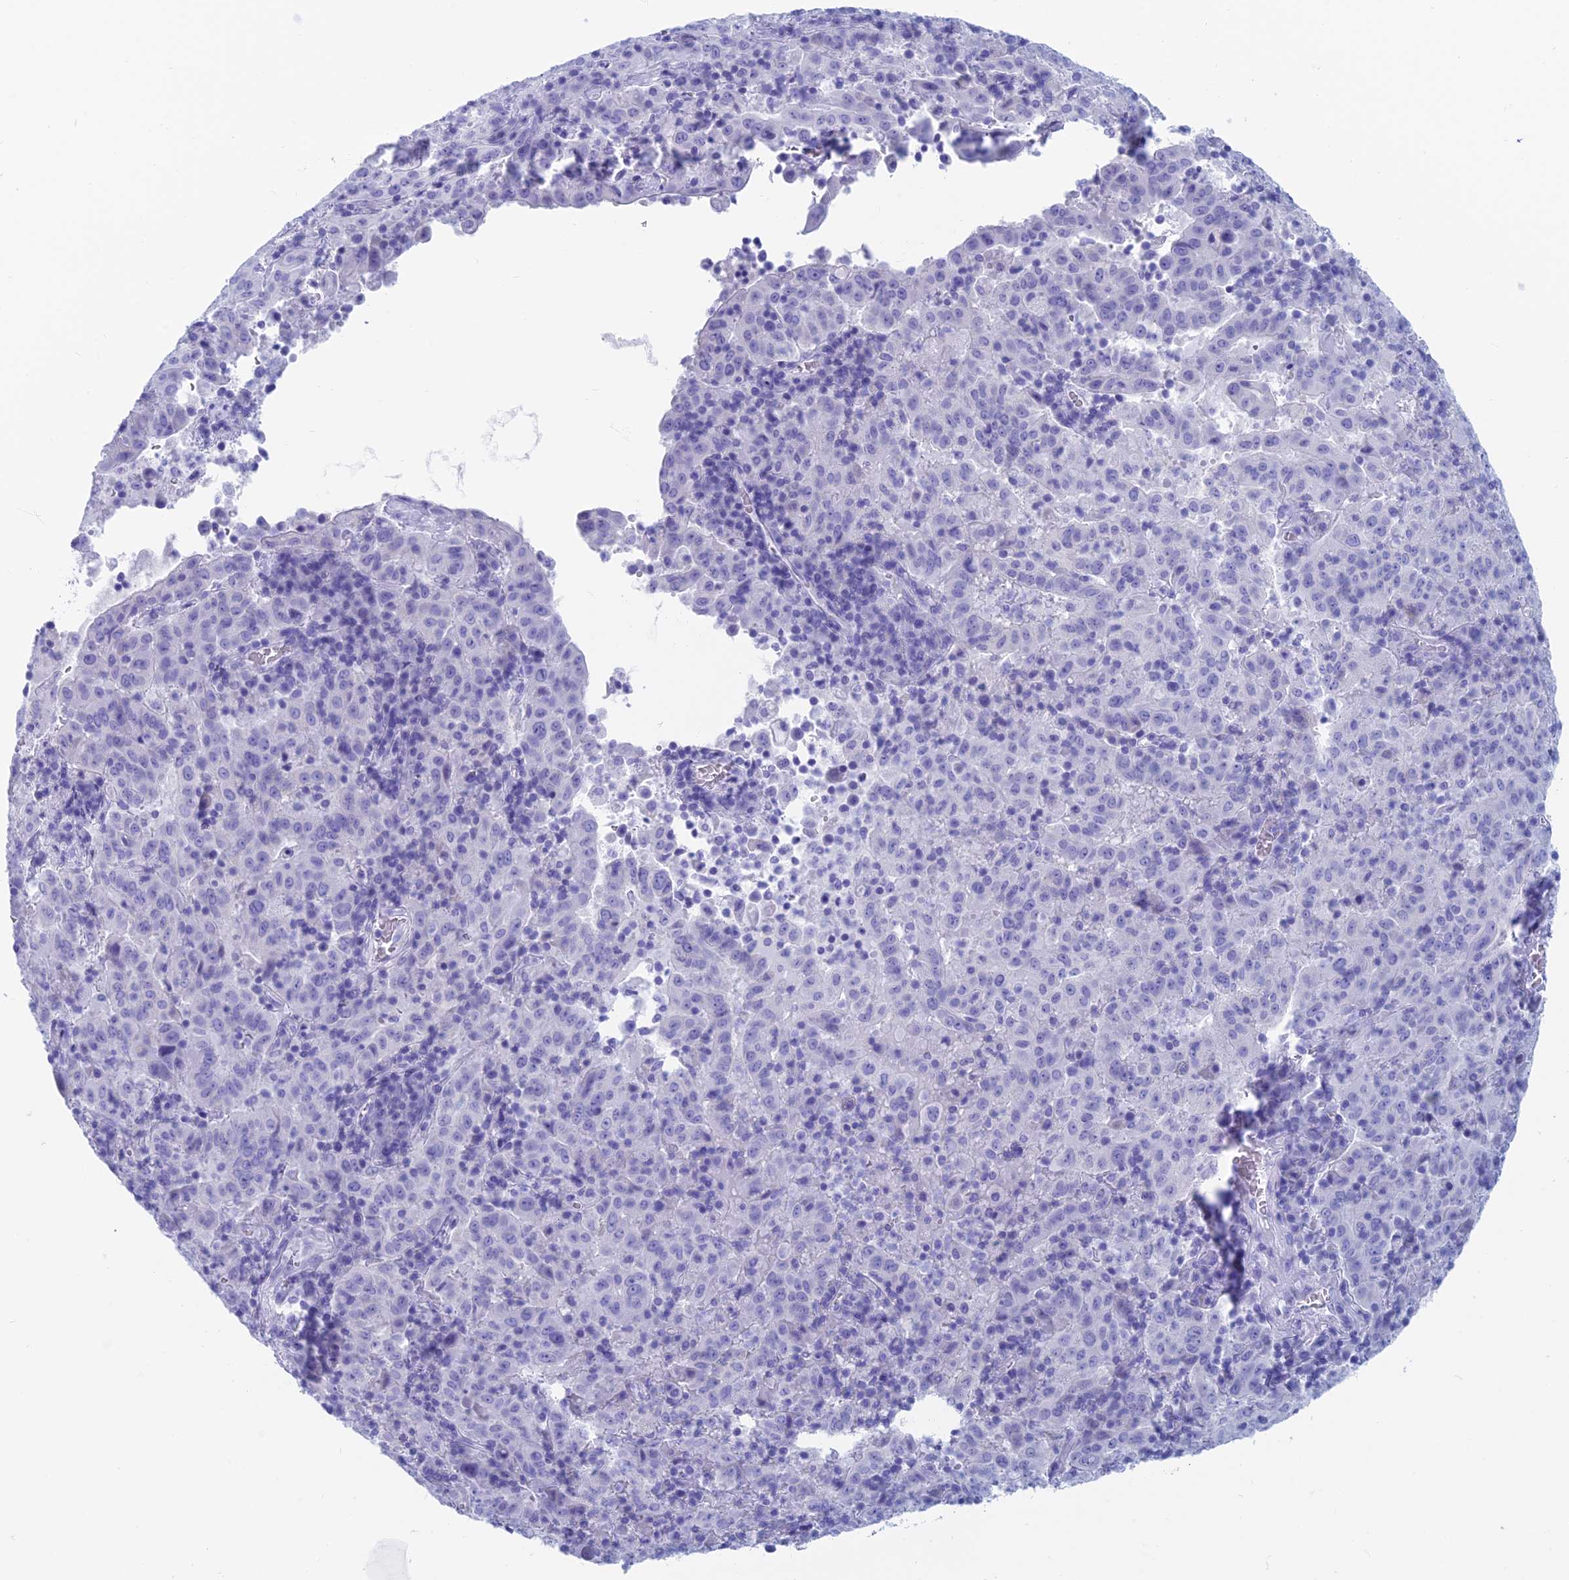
{"staining": {"intensity": "negative", "quantity": "none", "location": "none"}, "tissue": "pancreatic cancer", "cell_type": "Tumor cells", "image_type": "cancer", "snomed": [{"axis": "morphology", "description": "Adenocarcinoma, NOS"}, {"axis": "topography", "description": "Pancreas"}], "caption": "Tumor cells are negative for brown protein staining in pancreatic cancer (adenocarcinoma).", "gene": "CAPS", "patient": {"sex": "male", "age": 63}}